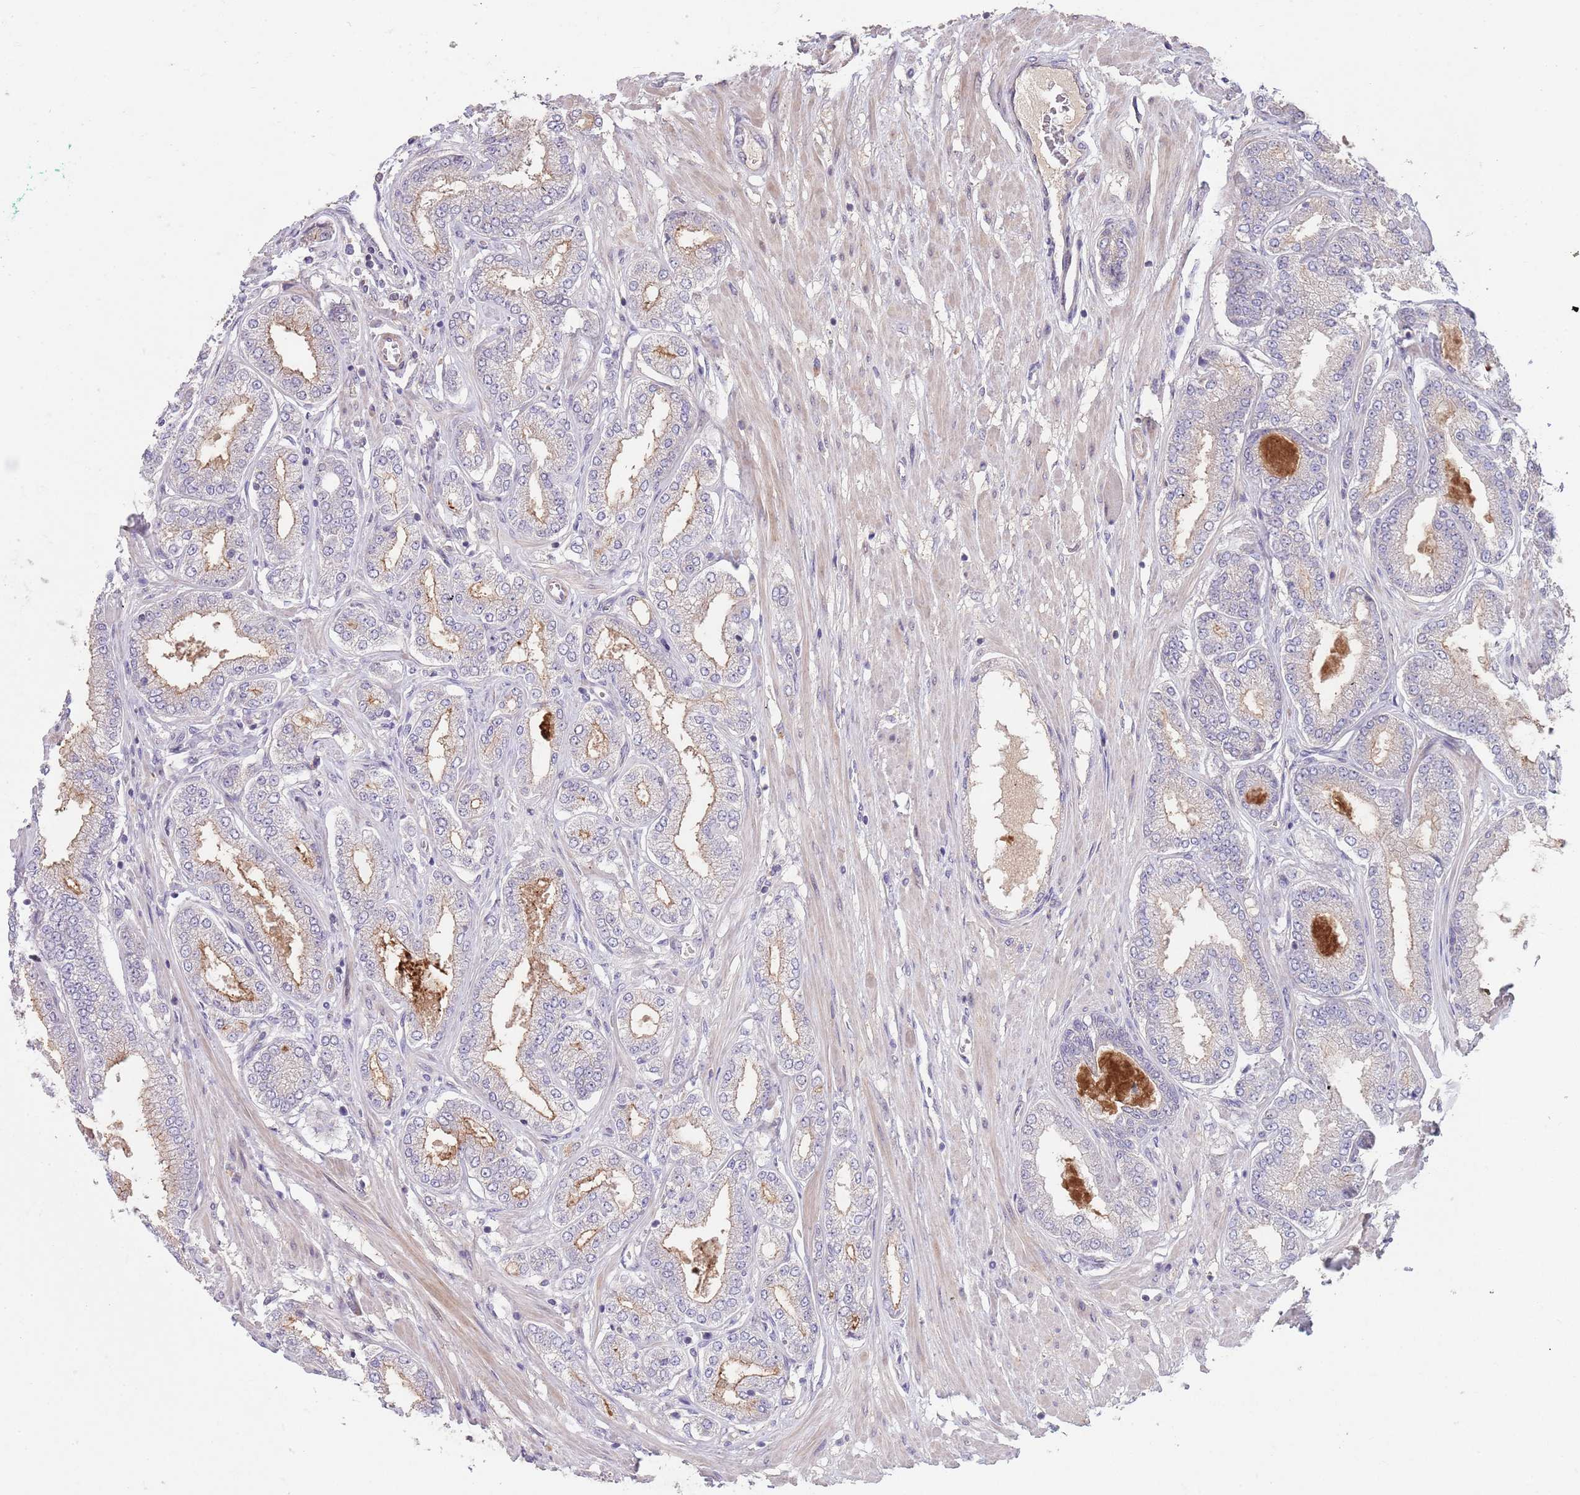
{"staining": {"intensity": "weak", "quantity": "25%-75%", "location": "cytoplasmic/membranous"}, "tissue": "prostate cancer", "cell_type": "Tumor cells", "image_type": "cancer", "snomed": [{"axis": "morphology", "description": "Adenocarcinoma, Low grade"}, {"axis": "topography", "description": "Prostate"}], "caption": "High-power microscopy captured an immunohistochemistry (IHC) micrograph of prostate cancer, revealing weak cytoplasmic/membranous expression in approximately 25%-75% of tumor cells. The staining was performed using DAB (3,3'-diaminobenzidine) to visualize the protein expression in brown, while the nuclei were stained in blue with hematoxylin (Magnification: 20x).", "gene": "MEI1", "patient": {"sex": "male", "age": 63}}